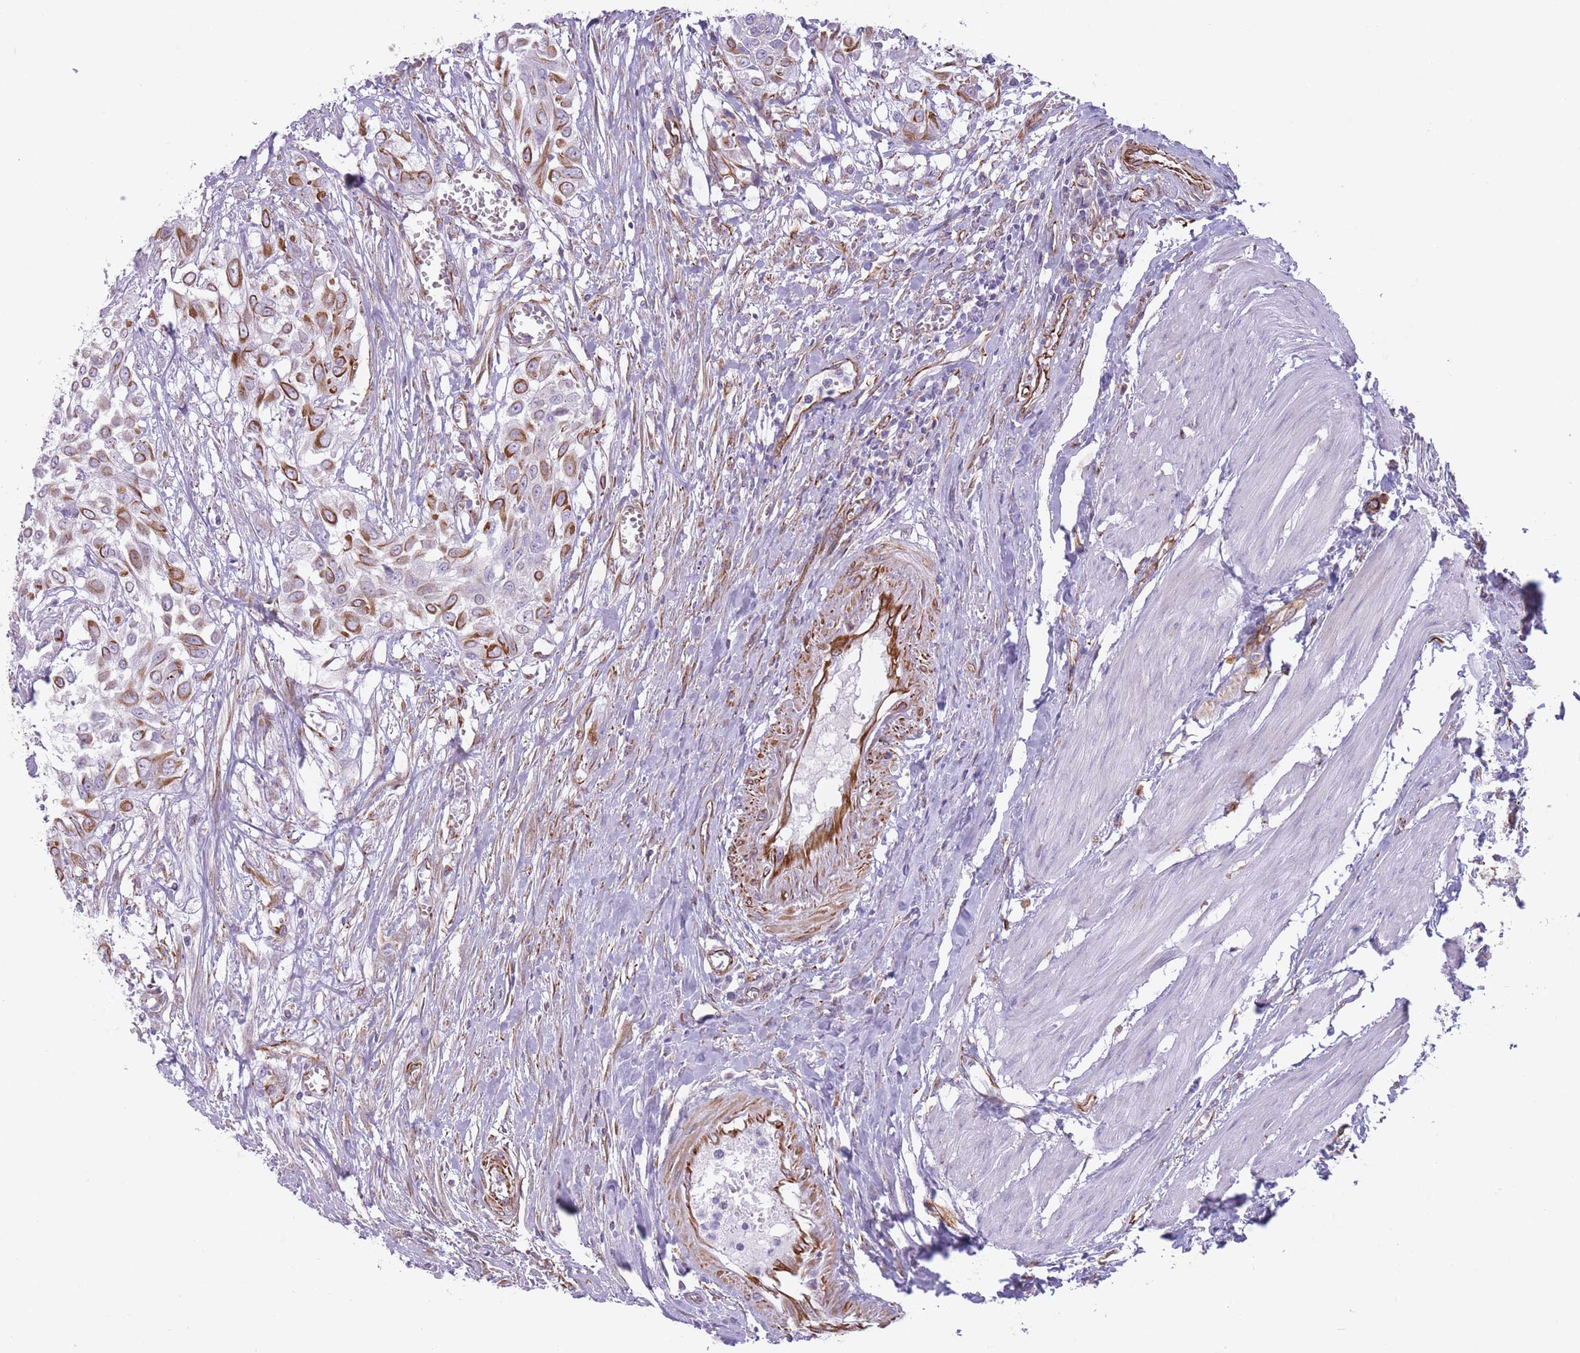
{"staining": {"intensity": "strong", "quantity": ">75%", "location": "cytoplasmic/membranous"}, "tissue": "urothelial cancer", "cell_type": "Tumor cells", "image_type": "cancer", "snomed": [{"axis": "morphology", "description": "Urothelial carcinoma, High grade"}, {"axis": "topography", "description": "Urinary bladder"}], "caption": "Protein expression analysis of urothelial cancer shows strong cytoplasmic/membranous expression in about >75% of tumor cells.", "gene": "PTCD1", "patient": {"sex": "male", "age": 57}}